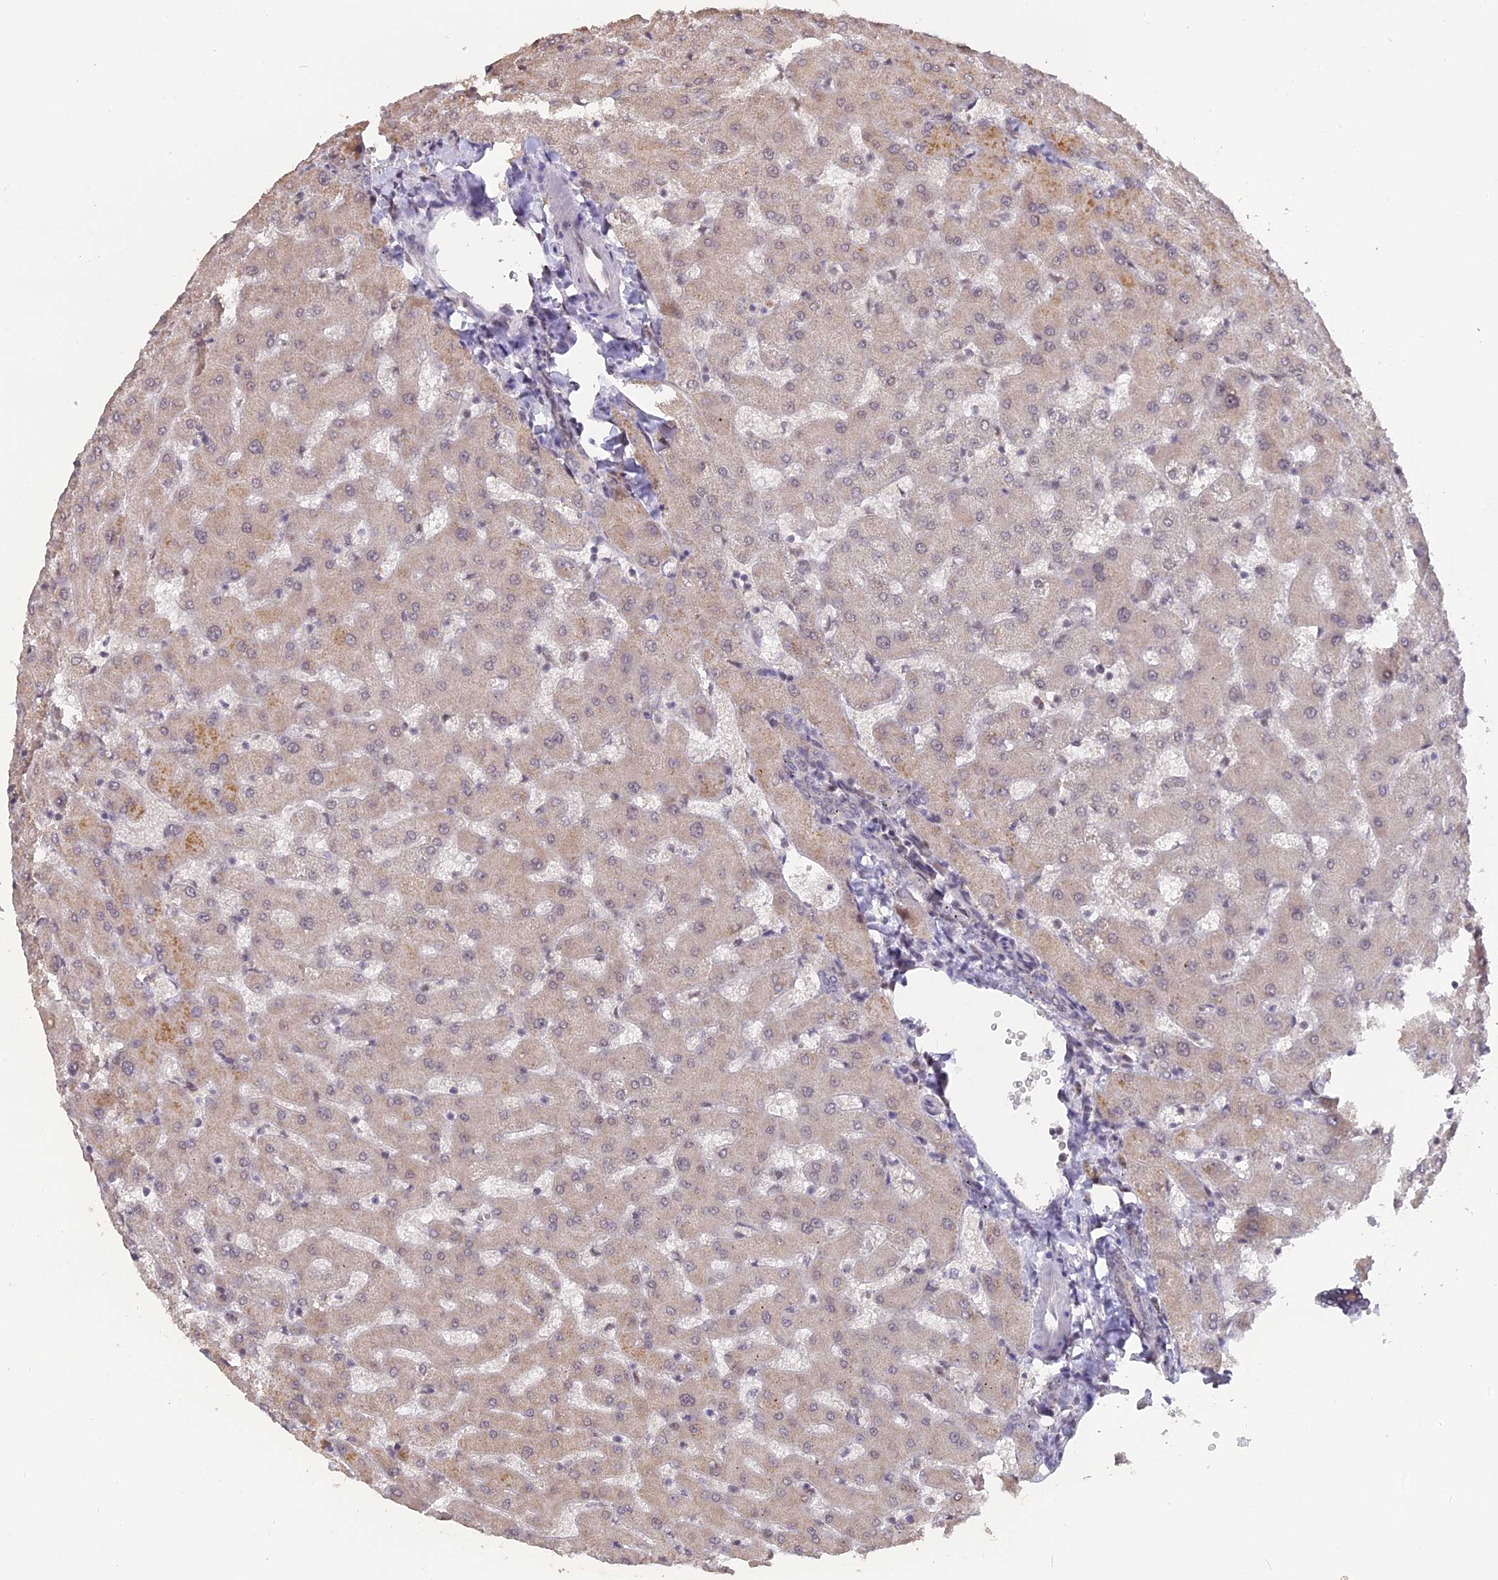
{"staining": {"intensity": "weak", "quantity": "25%-75%", "location": "nuclear"}, "tissue": "liver", "cell_type": "Cholangiocytes", "image_type": "normal", "snomed": [{"axis": "morphology", "description": "Normal tissue, NOS"}, {"axis": "topography", "description": "Liver"}], "caption": "Immunohistochemistry (IHC) of benign liver displays low levels of weak nuclear expression in about 25%-75% of cholangiocytes. Immunohistochemistry (IHC) stains the protein in brown and the nuclei are stained blue.", "gene": "NR1H3", "patient": {"sex": "female", "age": 63}}